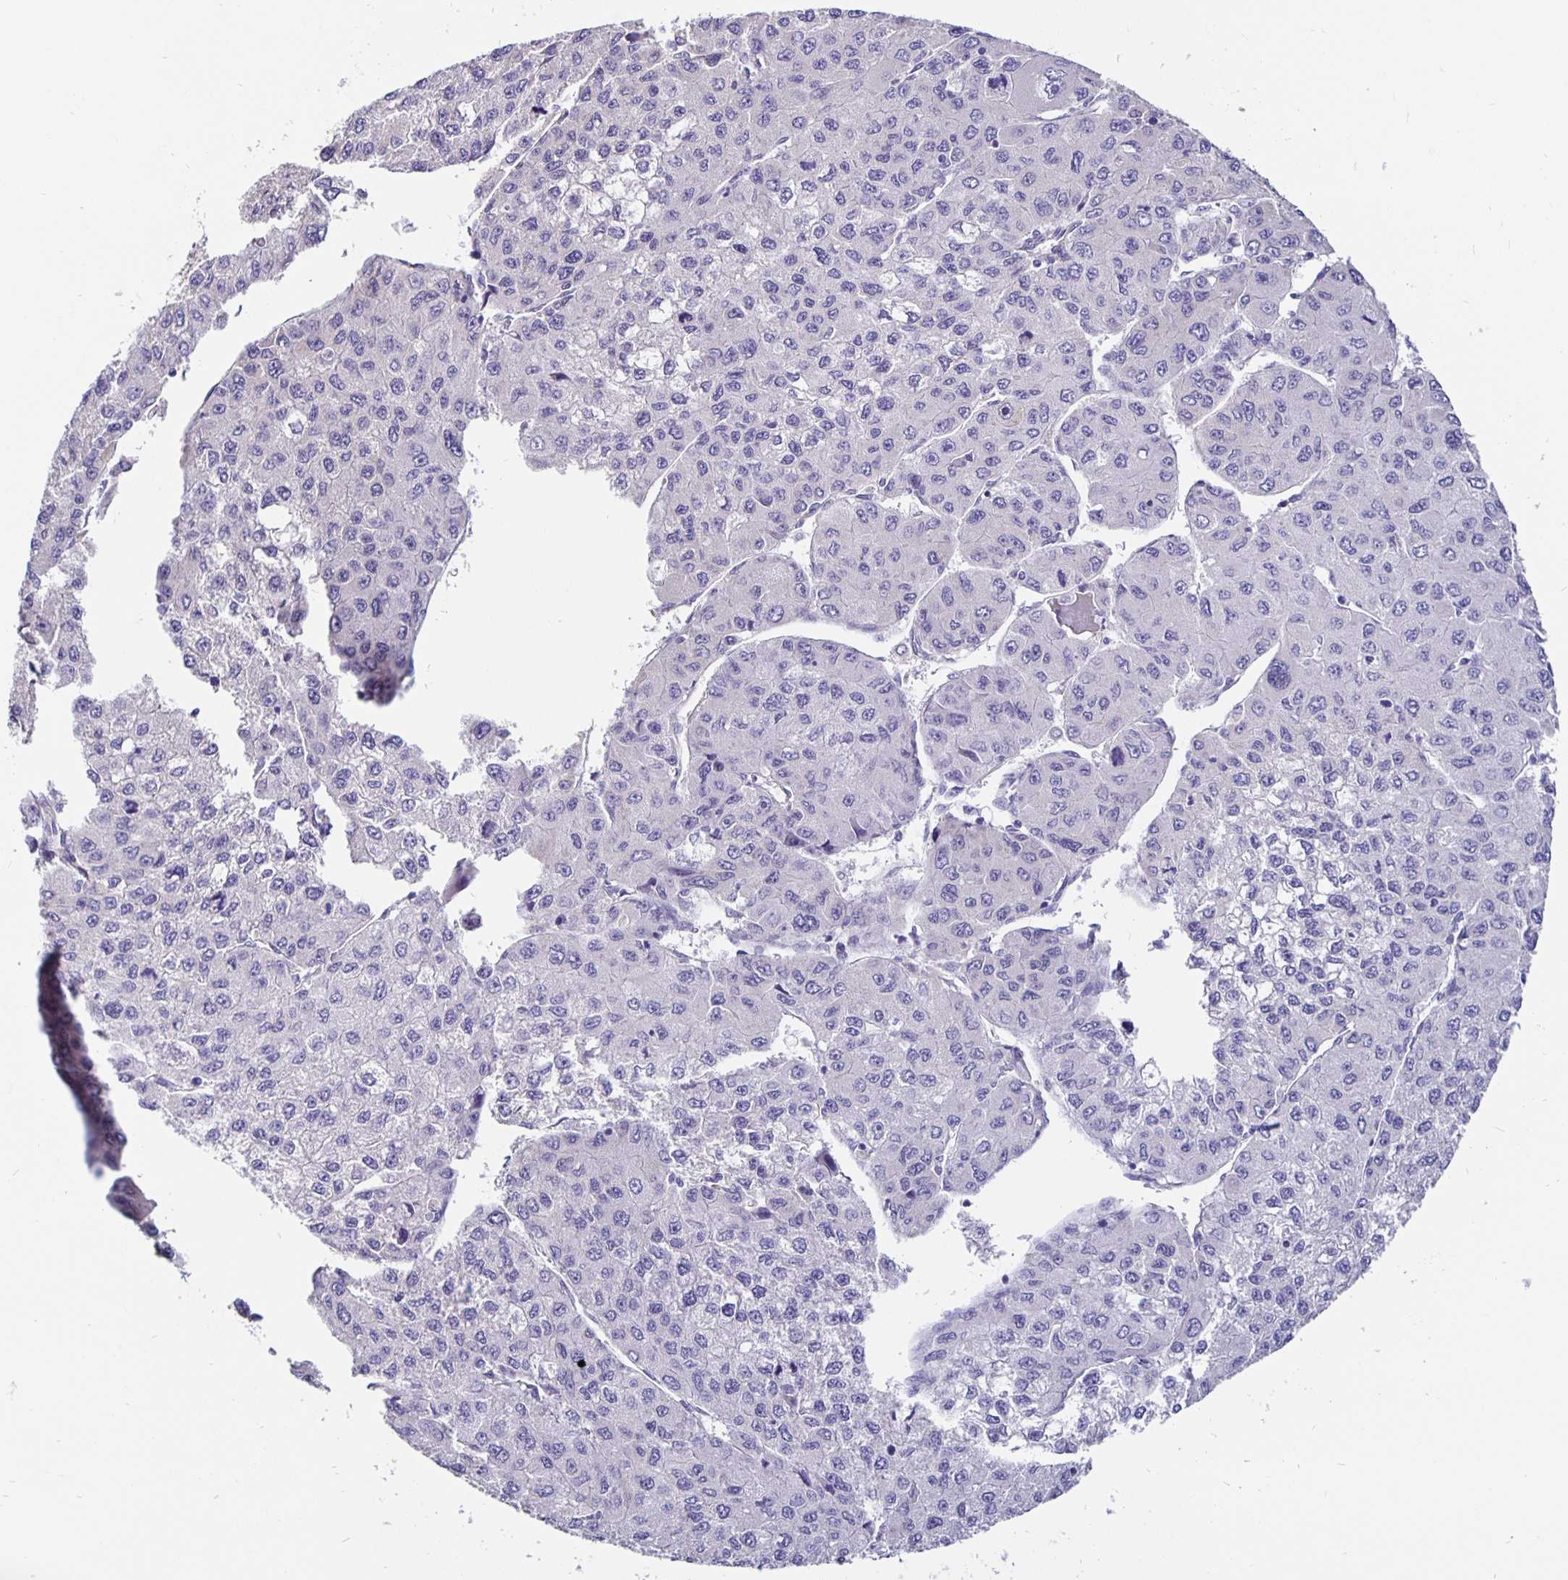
{"staining": {"intensity": "negative", "quantity": "none", "location": "none"}, "tissue": "liver cancer", "cell_type": "Tumor cells", "image_type": "cancer", "snomed": [{"axis": "morphology", "description": "Carcinoma, Hepatocellular, NOS"}, {"axis": "topography", "description": "Liver"}], "caption": "Image shows no significant protein expression in tumor cells of liver cancer (hepatocellular carcinoma). (Brightfield microscopy of DAB (3,3'-diaminobenzidine) IHC at high magnification).", "gene": "DNAI2", "patient": {"sex": "female", "age": 66}}